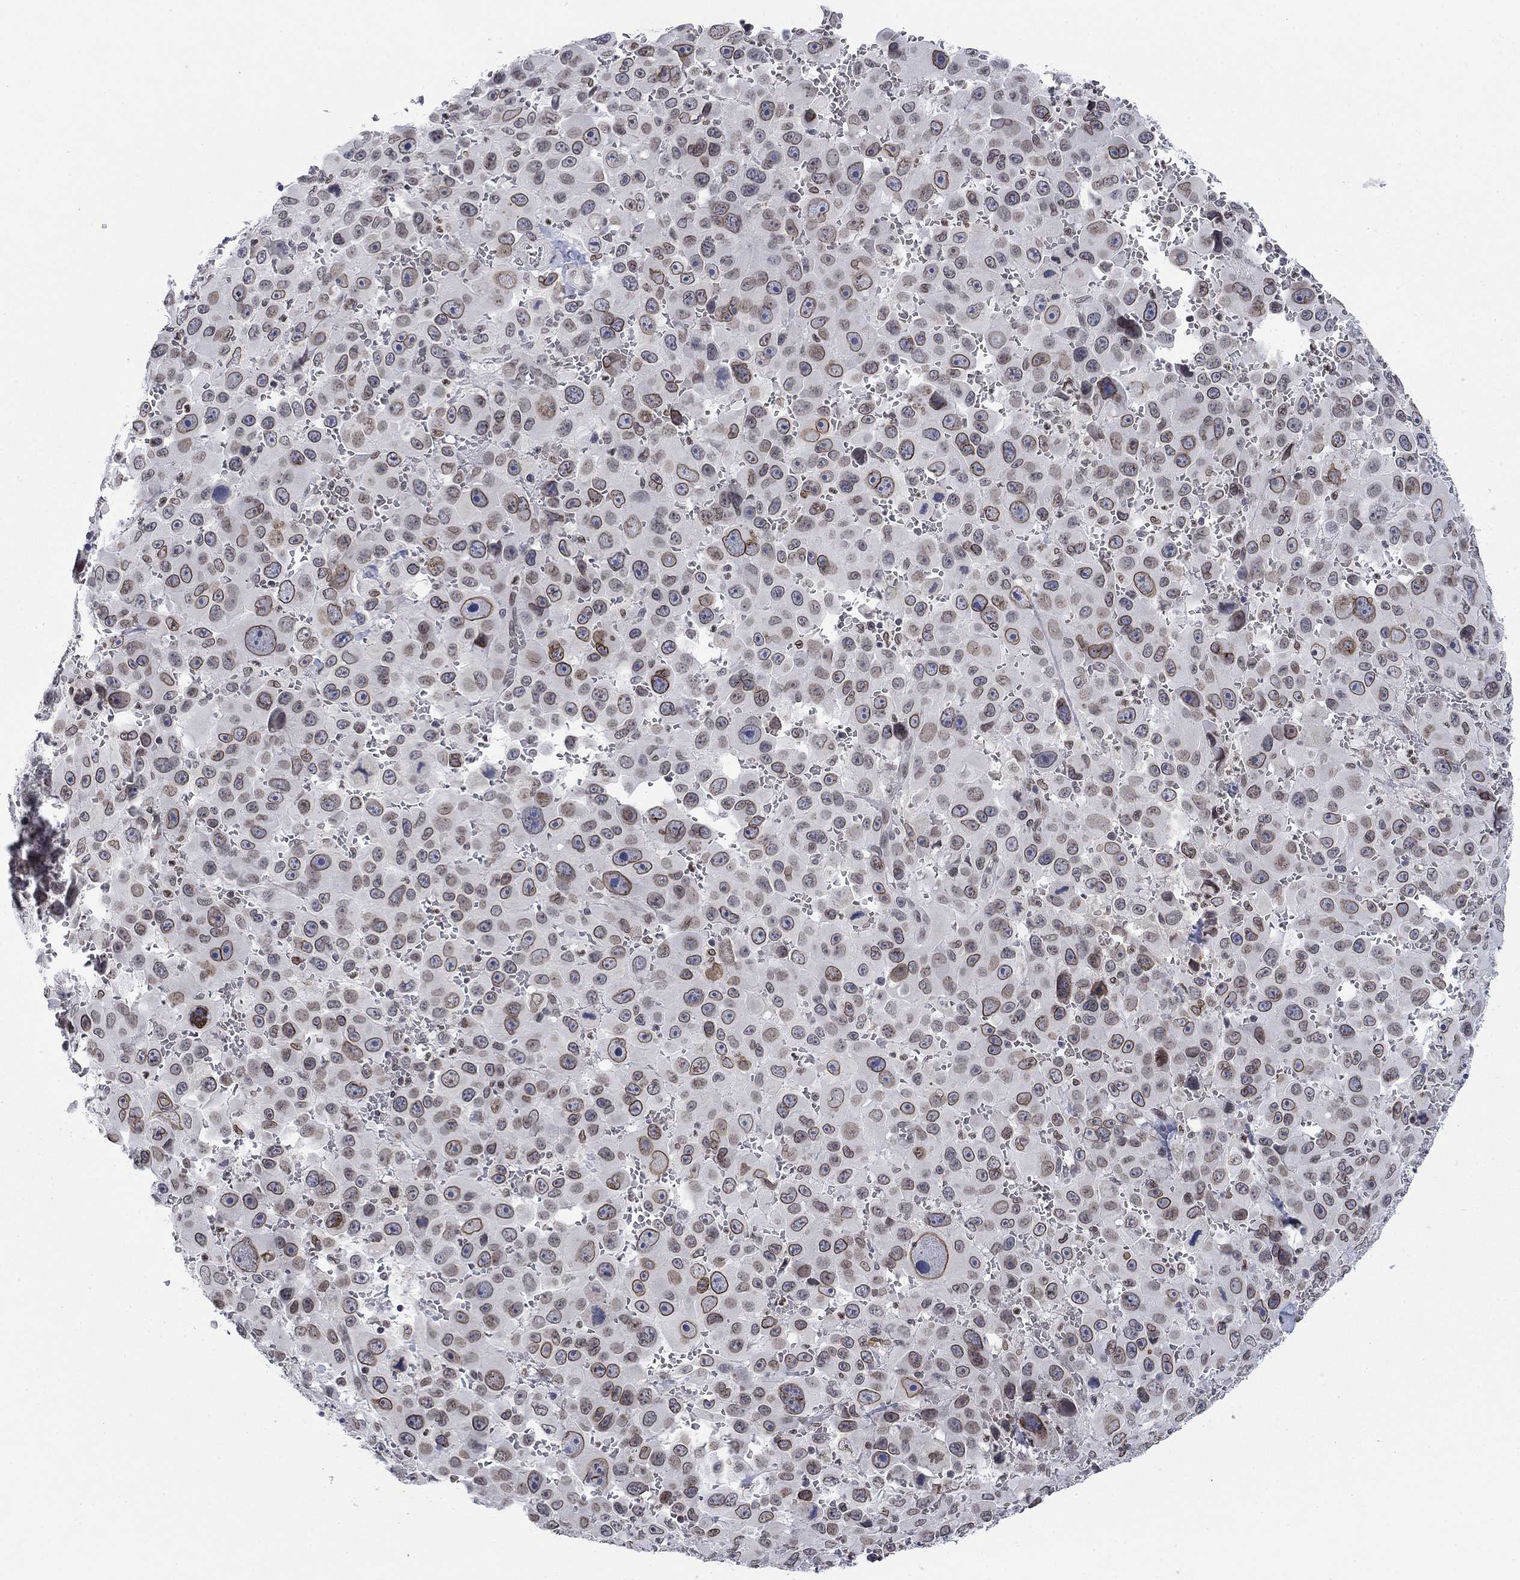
{"staining": {"intensity": "moderate", "quantity": ">75%", "location": "cytoplasmic/membranous,nuclear"}, "tissue": "melanoma", "cell_type": "Tumor cells", "image_type": "cancer", "snomed": [{"axis": "morphology", "description": "Malignant melanoma, NOS"}, {"axis": "topography", "description": "Skin"}], "caption": "Melanoma stained with DAB immunohistochemistry (IHC) shows medium levels of moderate cytoplasmic/membranous and nuclear positivity in approximately >75% of tumor cells.", "gene": "TOR1AIP1", "patient": {"sex": "female", "age": 91}}